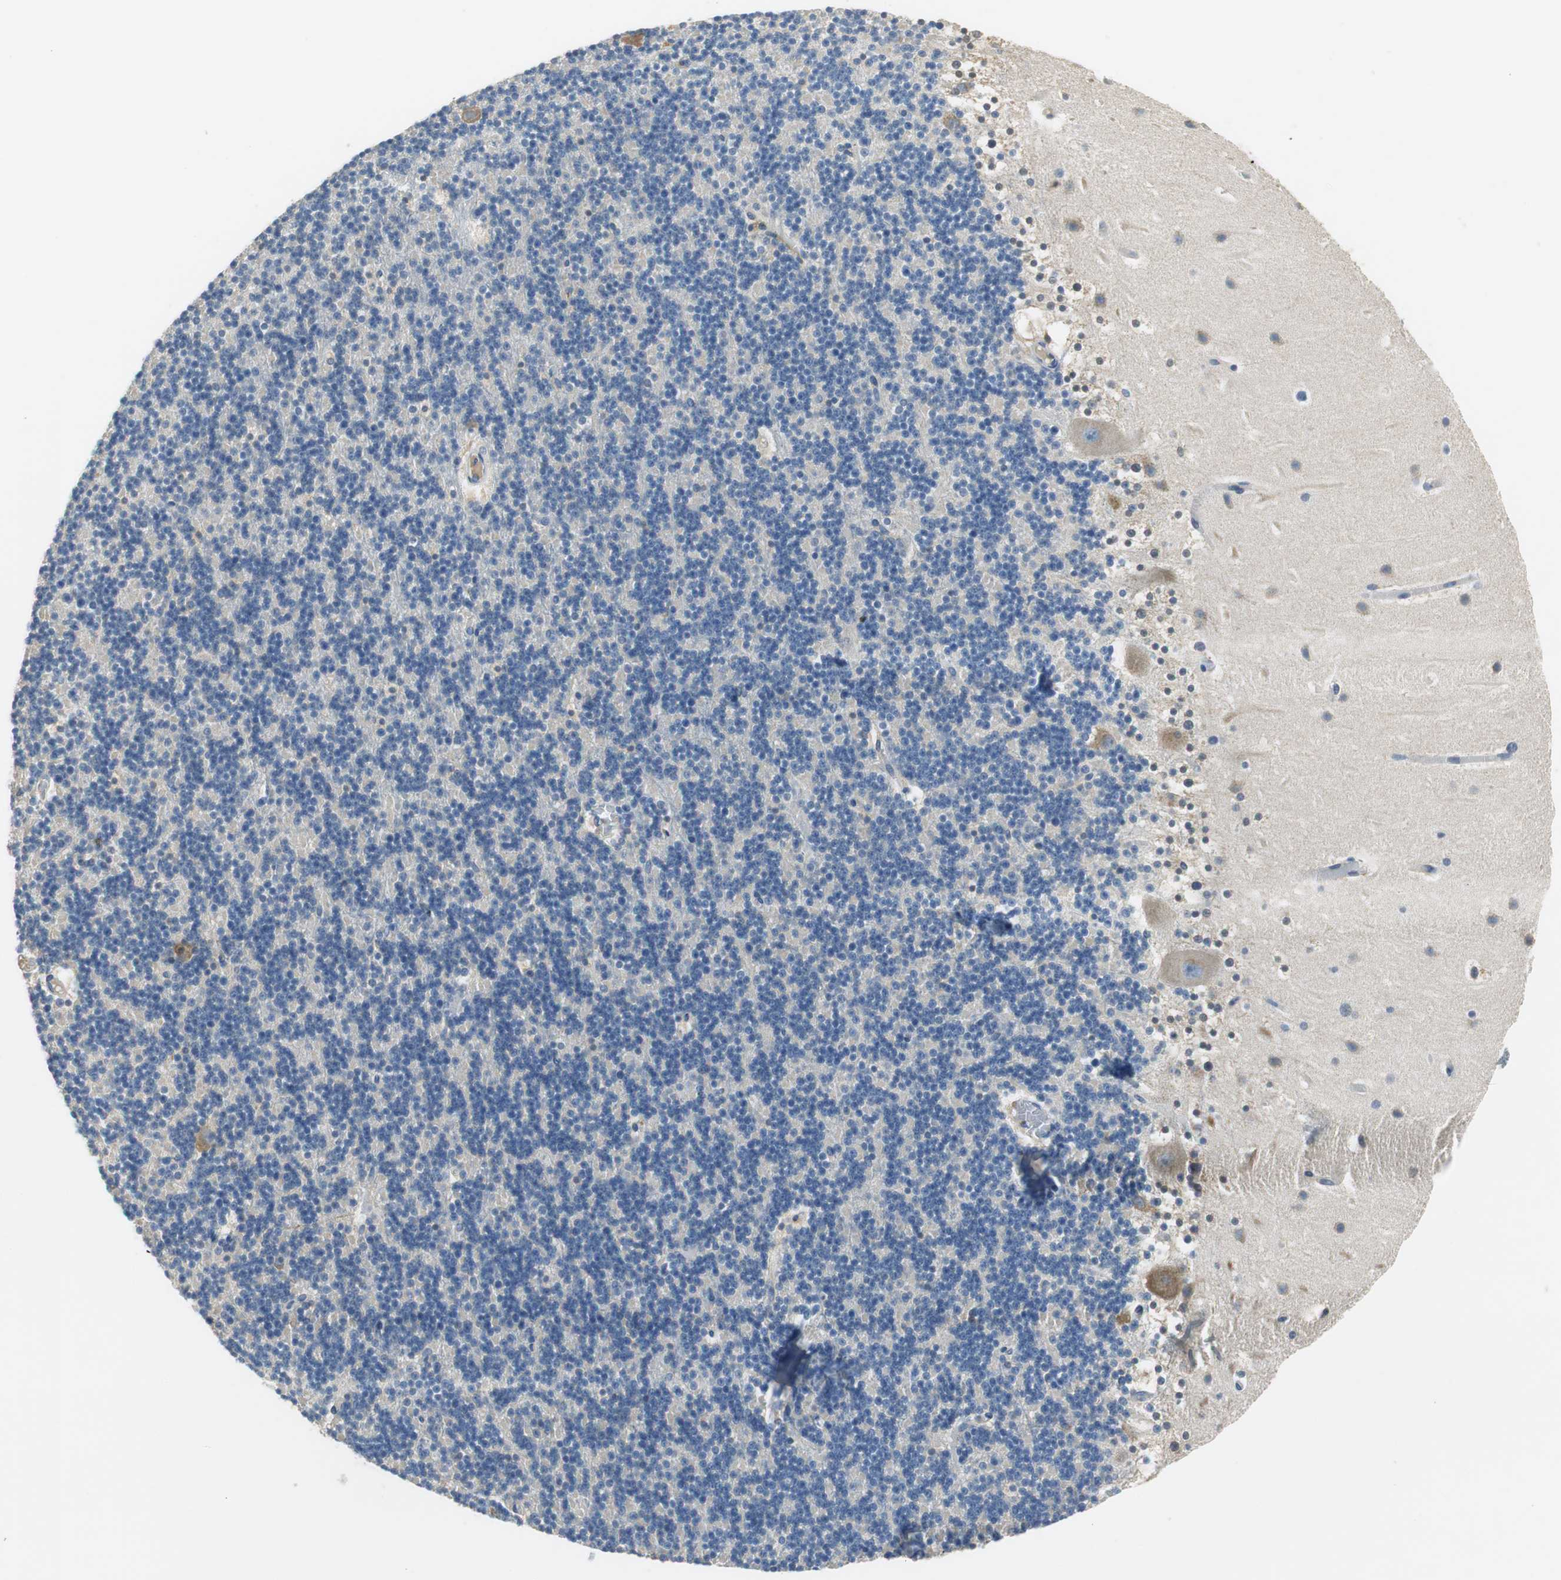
{"staining": {"intensity": "negative", "quantity": "none", "location": "none"}, "tissue": "cerebellum", "cell_type": "Cells in granular layer", "image_type": "normal", "snomed": [{"axis": "morphology", "description": "Normal tissue, NOS"}, {"axis": "topography", "description": "Cerebellum"}], "caption": "Human cerebellum stained for a protein using immunohistochemistry (IHC) displays no positivity in cells in granular layer.", "gene": "CPA3", "patient": {"sex": "male", "age": 45}}